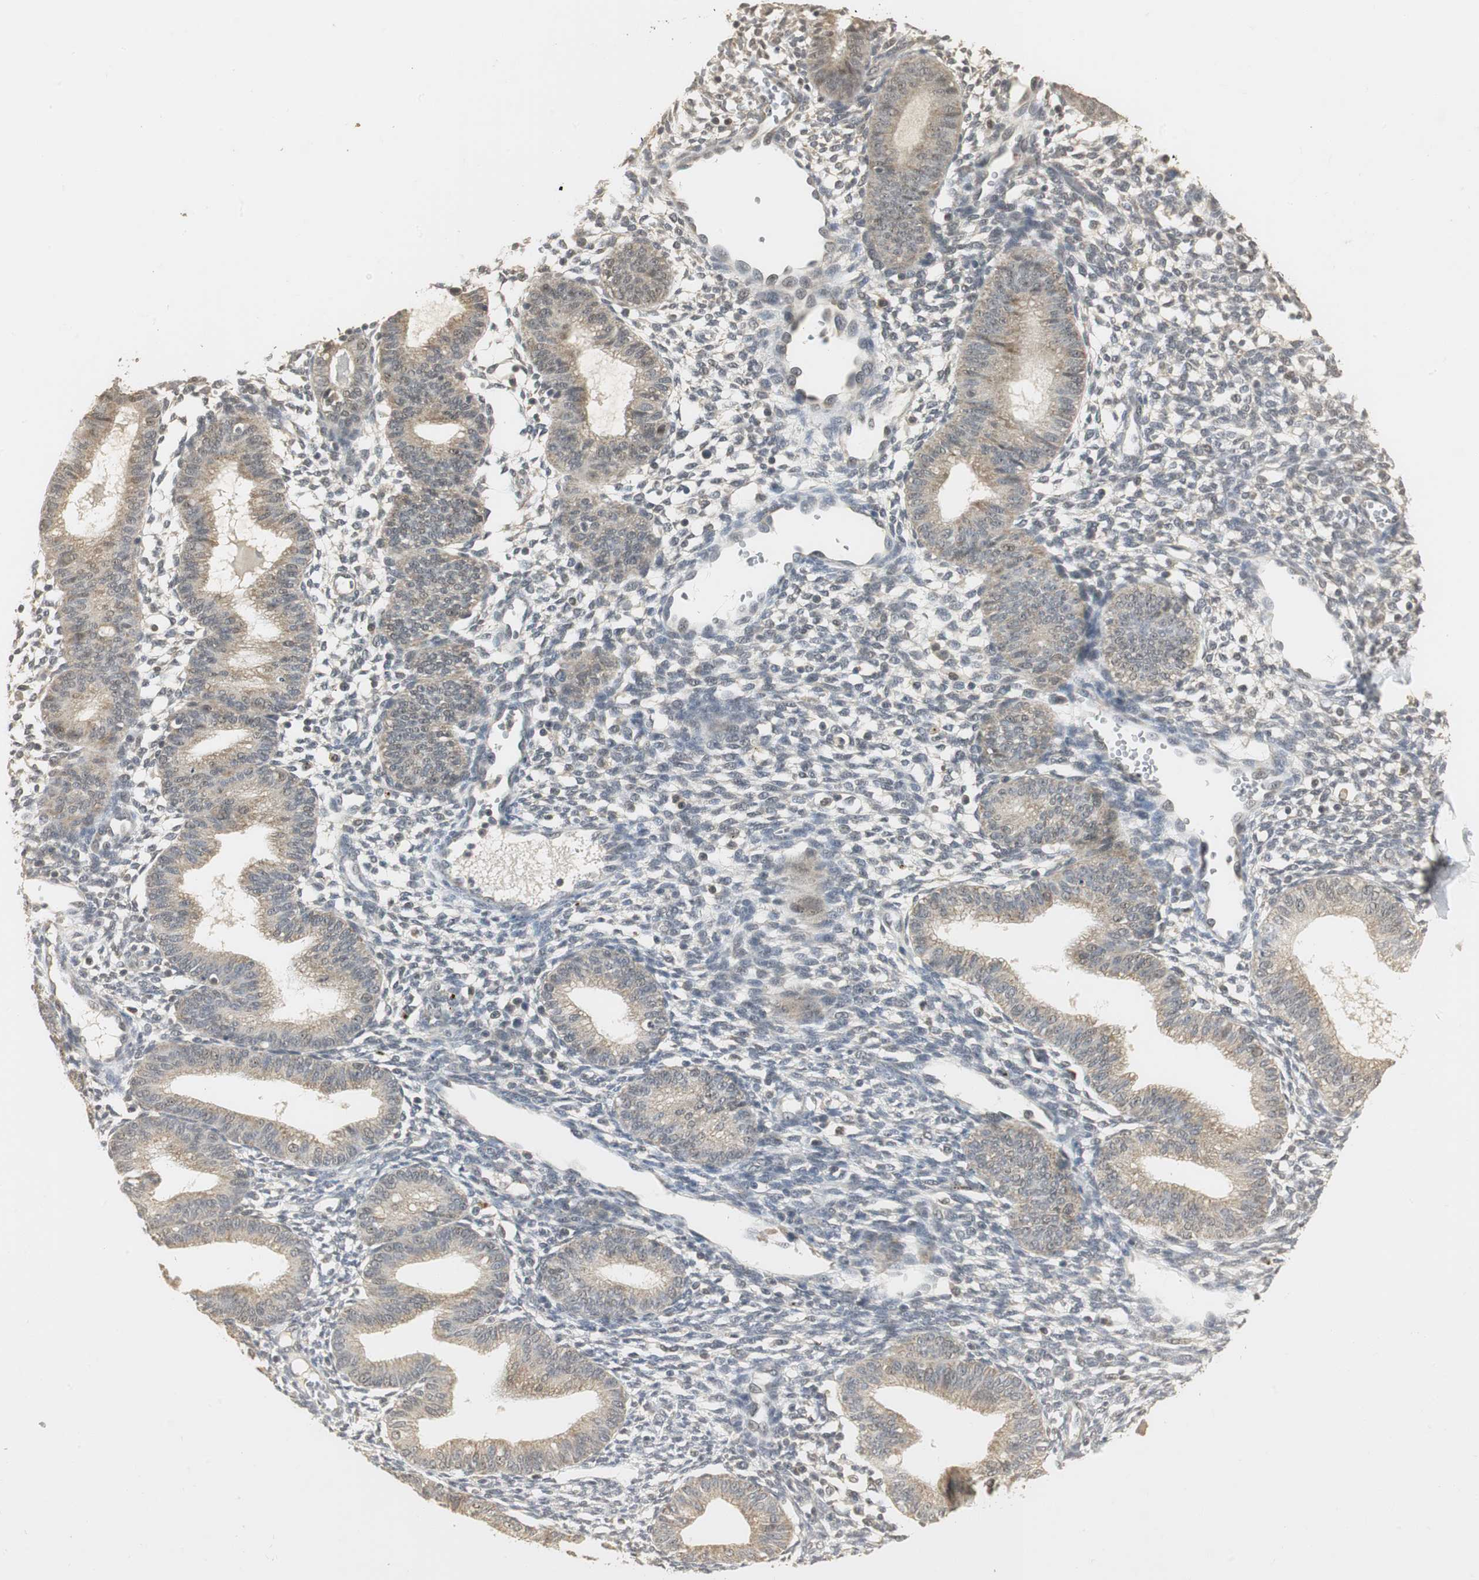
{"staining": {"intensity": "weak", "quantity": "<25%", "location": "nuclear"}, "tissue": "endometrium", "cell_type": "Cells in endometrial stroma", "image_type": "normal", "snomed": [{"axis": "morphology", "description": "Normal tissue, NOS"}, {"axis": "topography", "description": "Endometrium"}], "caption": "Immunohistochemistry (IHC) photomicrograph of normal endometrium stained for a protein (brown), which shows no expression in cells in endometrial stroma.", "gene": "ELOA", "patient": {"sex": "female", "age": 61}}